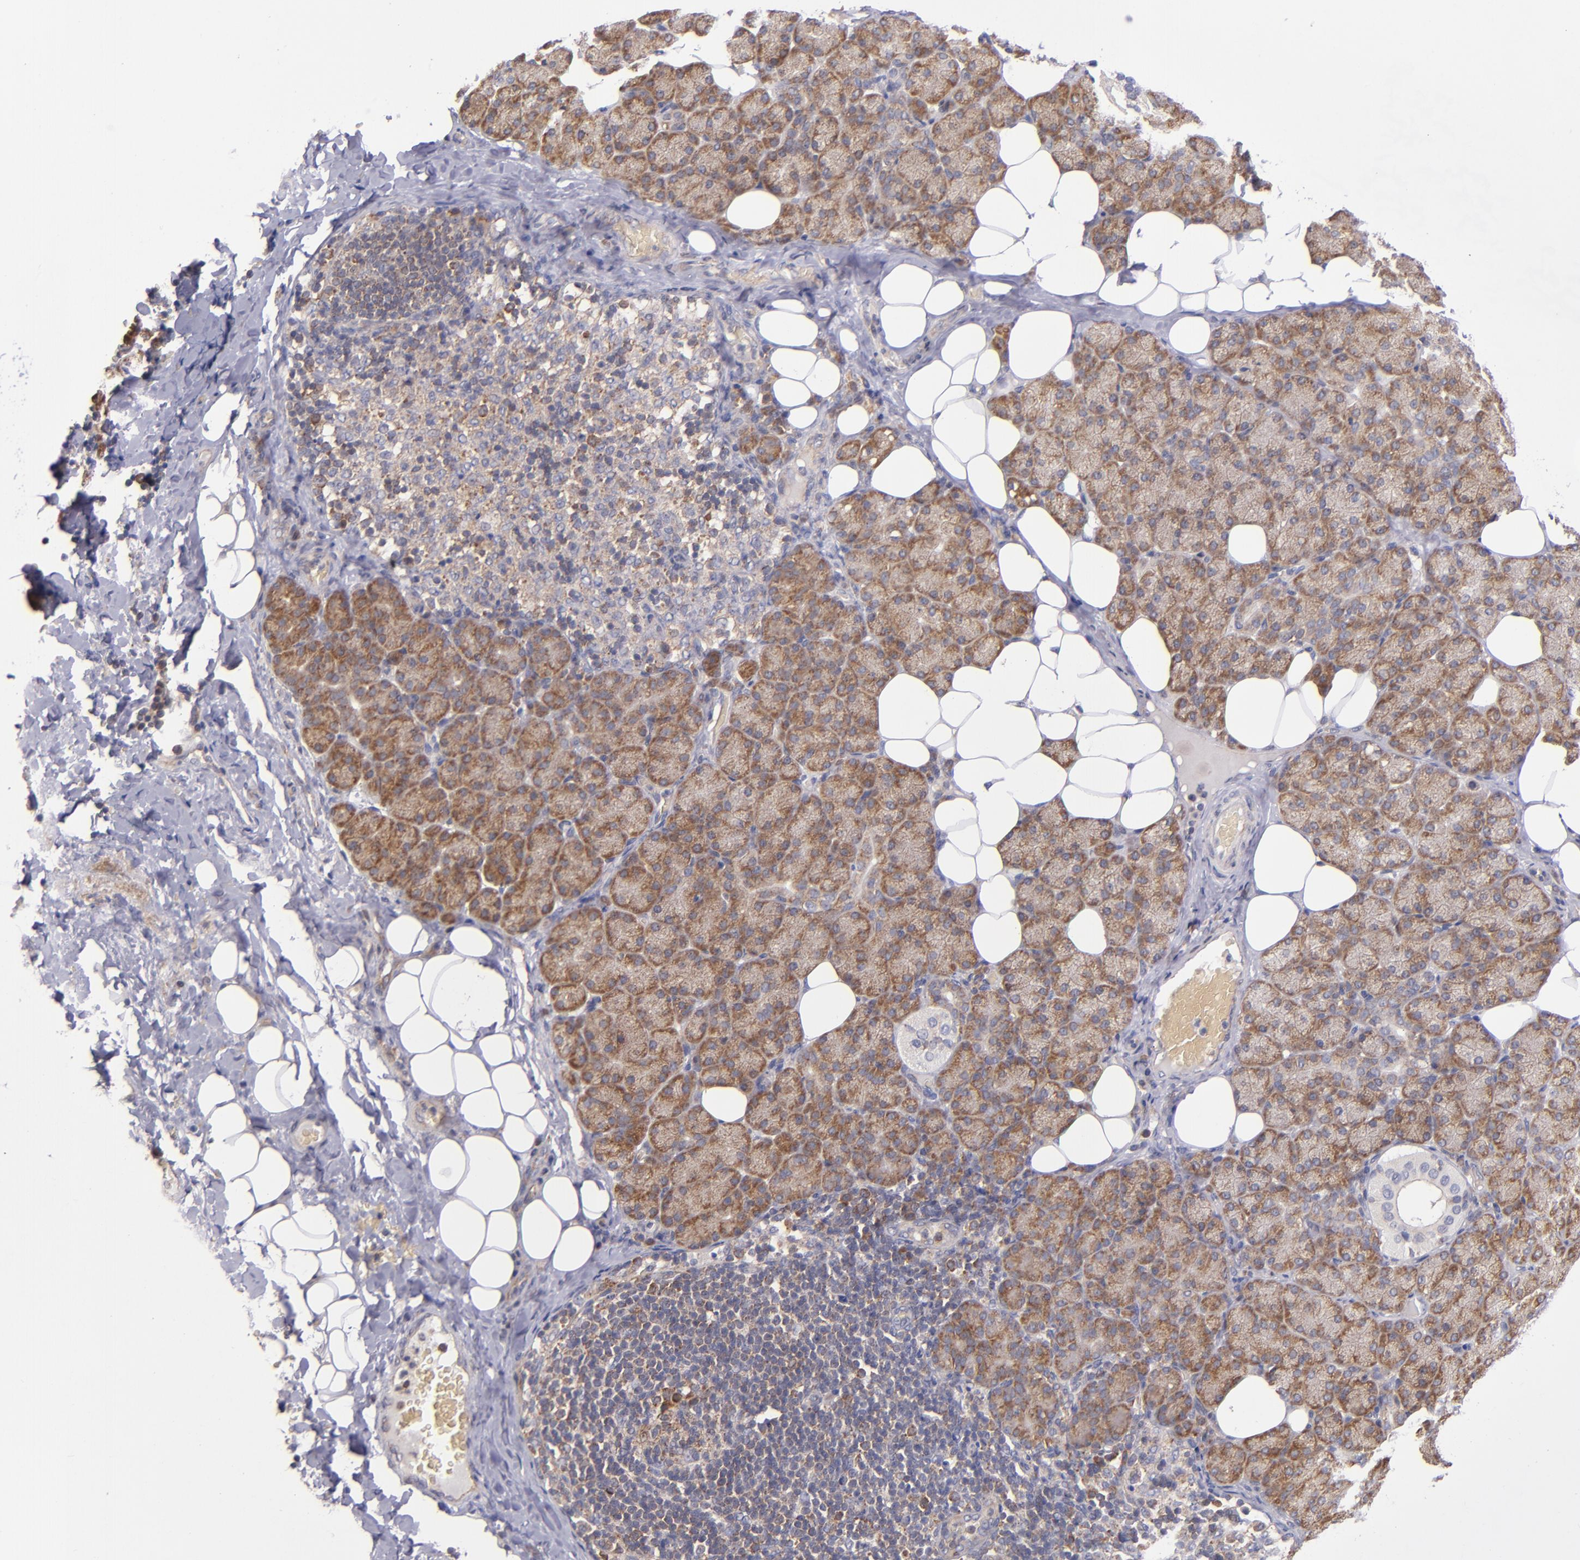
{"staining": {"intensity": "moderate", "quantity": ">75%", "location": "cytoplasmic/membranous"}, "tissue": "salivary gland", "cell_type": "Glandular cells", "image_type": "normal", "snomed": [{"axis": "morphology", "description": "Normal tissue, NOS"}, {"axis": "topography", "description": "Lymph node"}, {"axis": "topography", "description": "Salivary gland"}], "caption": "The immunohistochemical stain shows moderate cytoplasmic/membranous positivity in glandular cells of normal salivary gland. The staining was performed using DAB, with brown indicating positive protein expression. Nuclei are stained blue with hematoxylin.", "gene": "EIF4ENIF1", "patient": {"sex": "male", "age": 8}}